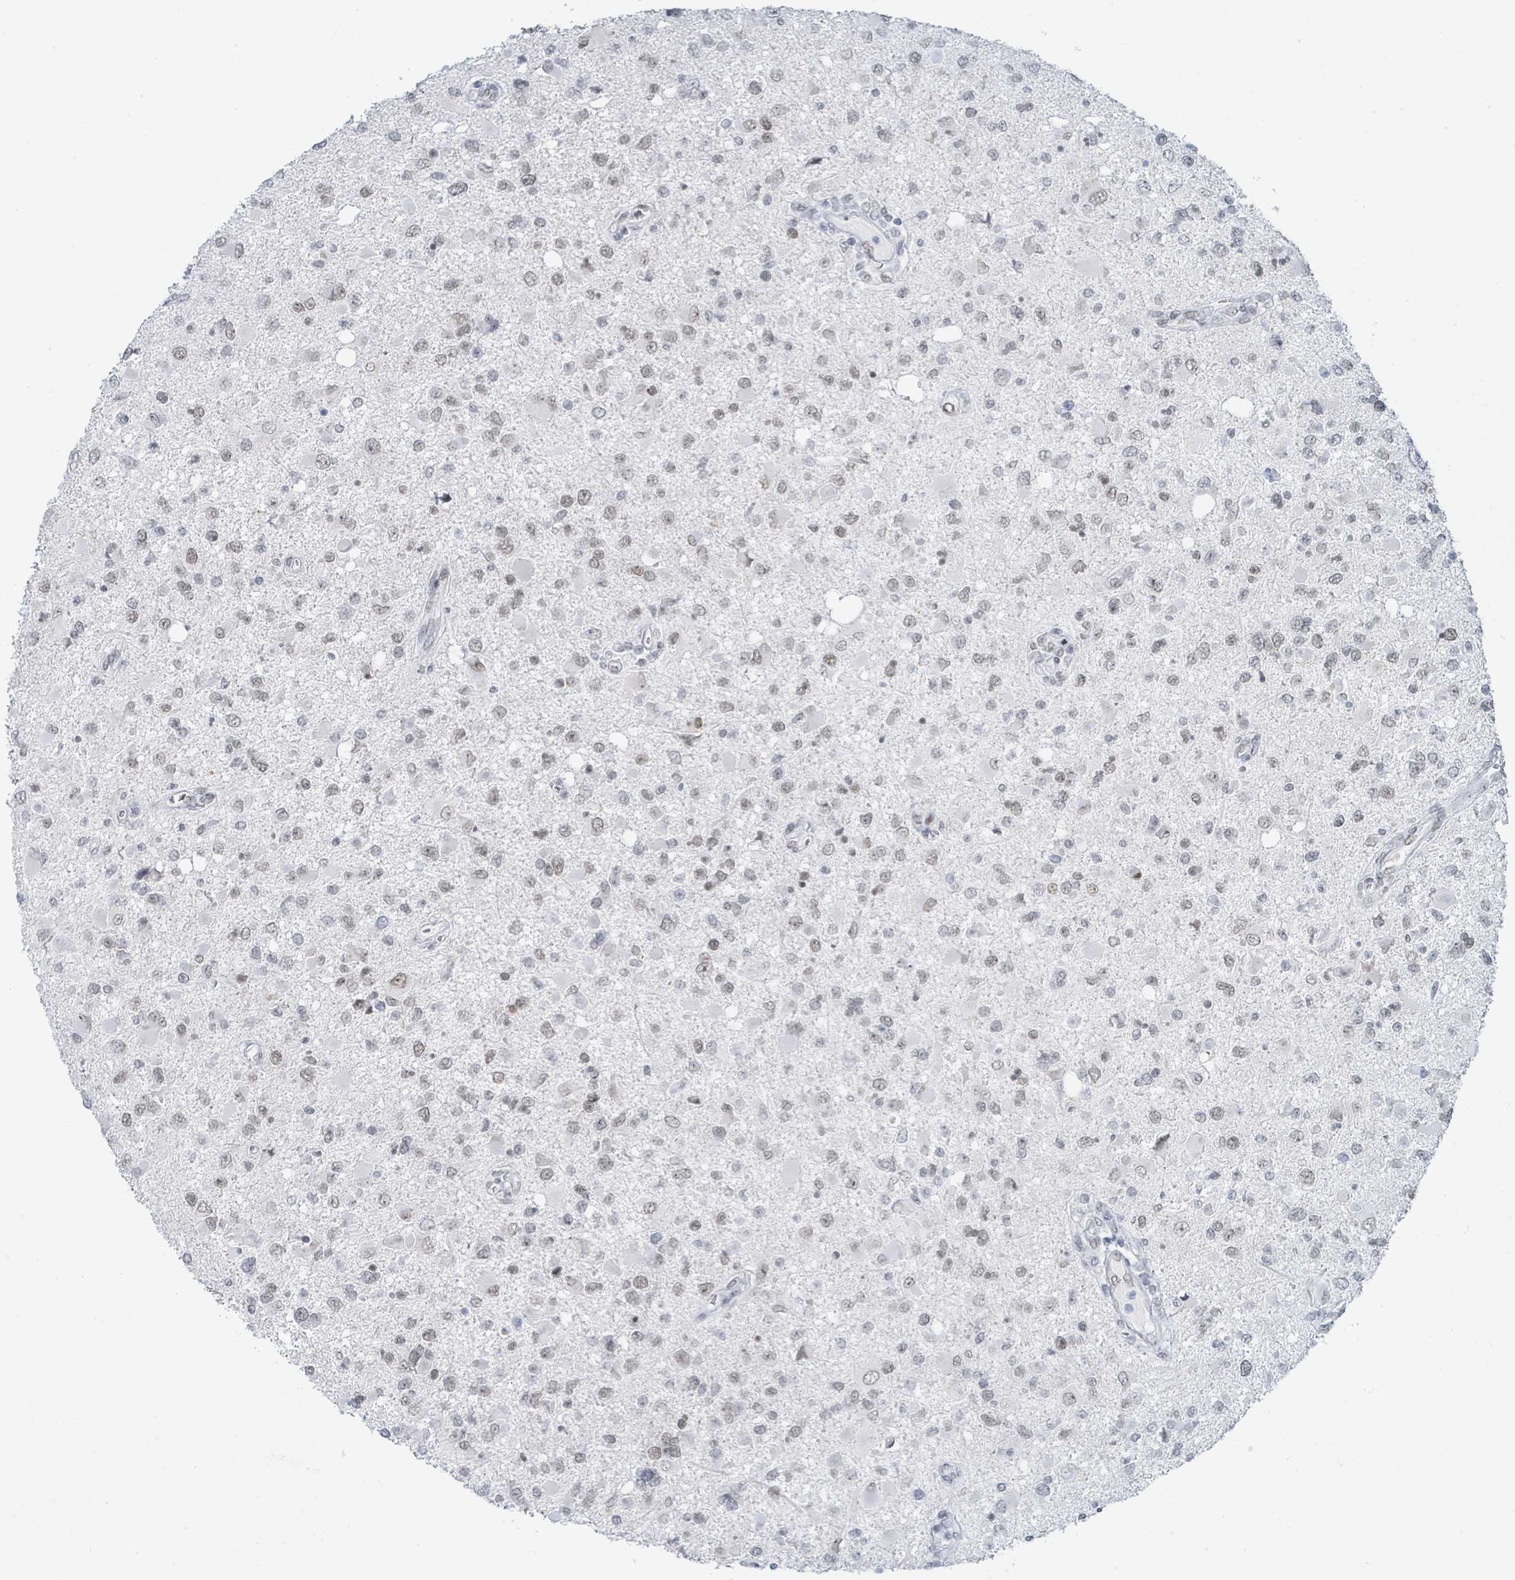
{"staining": {"intensity": "weak", "quantity": ">75%", "location": "nuclear"}, "tissue": "glioma", "cell_type": "Tumor cells", "image_type": "cancer", "snomed": [{"axis": "morphology", "description": "Glioma, malignant, High grade"}, {"axis": "topography", "description": "Brain"}], "caption": "Immunohistochemistry histopathology image of neoplastic tissue: malignant high-grade glioma stained using IHC exhibits low levels of weak protein expression localized specifically in the nuclear of tumor cells, appearing as a nuclear brown color.", "gene": "EHMT2", "patient": {"sex": "male", "age": 53}}